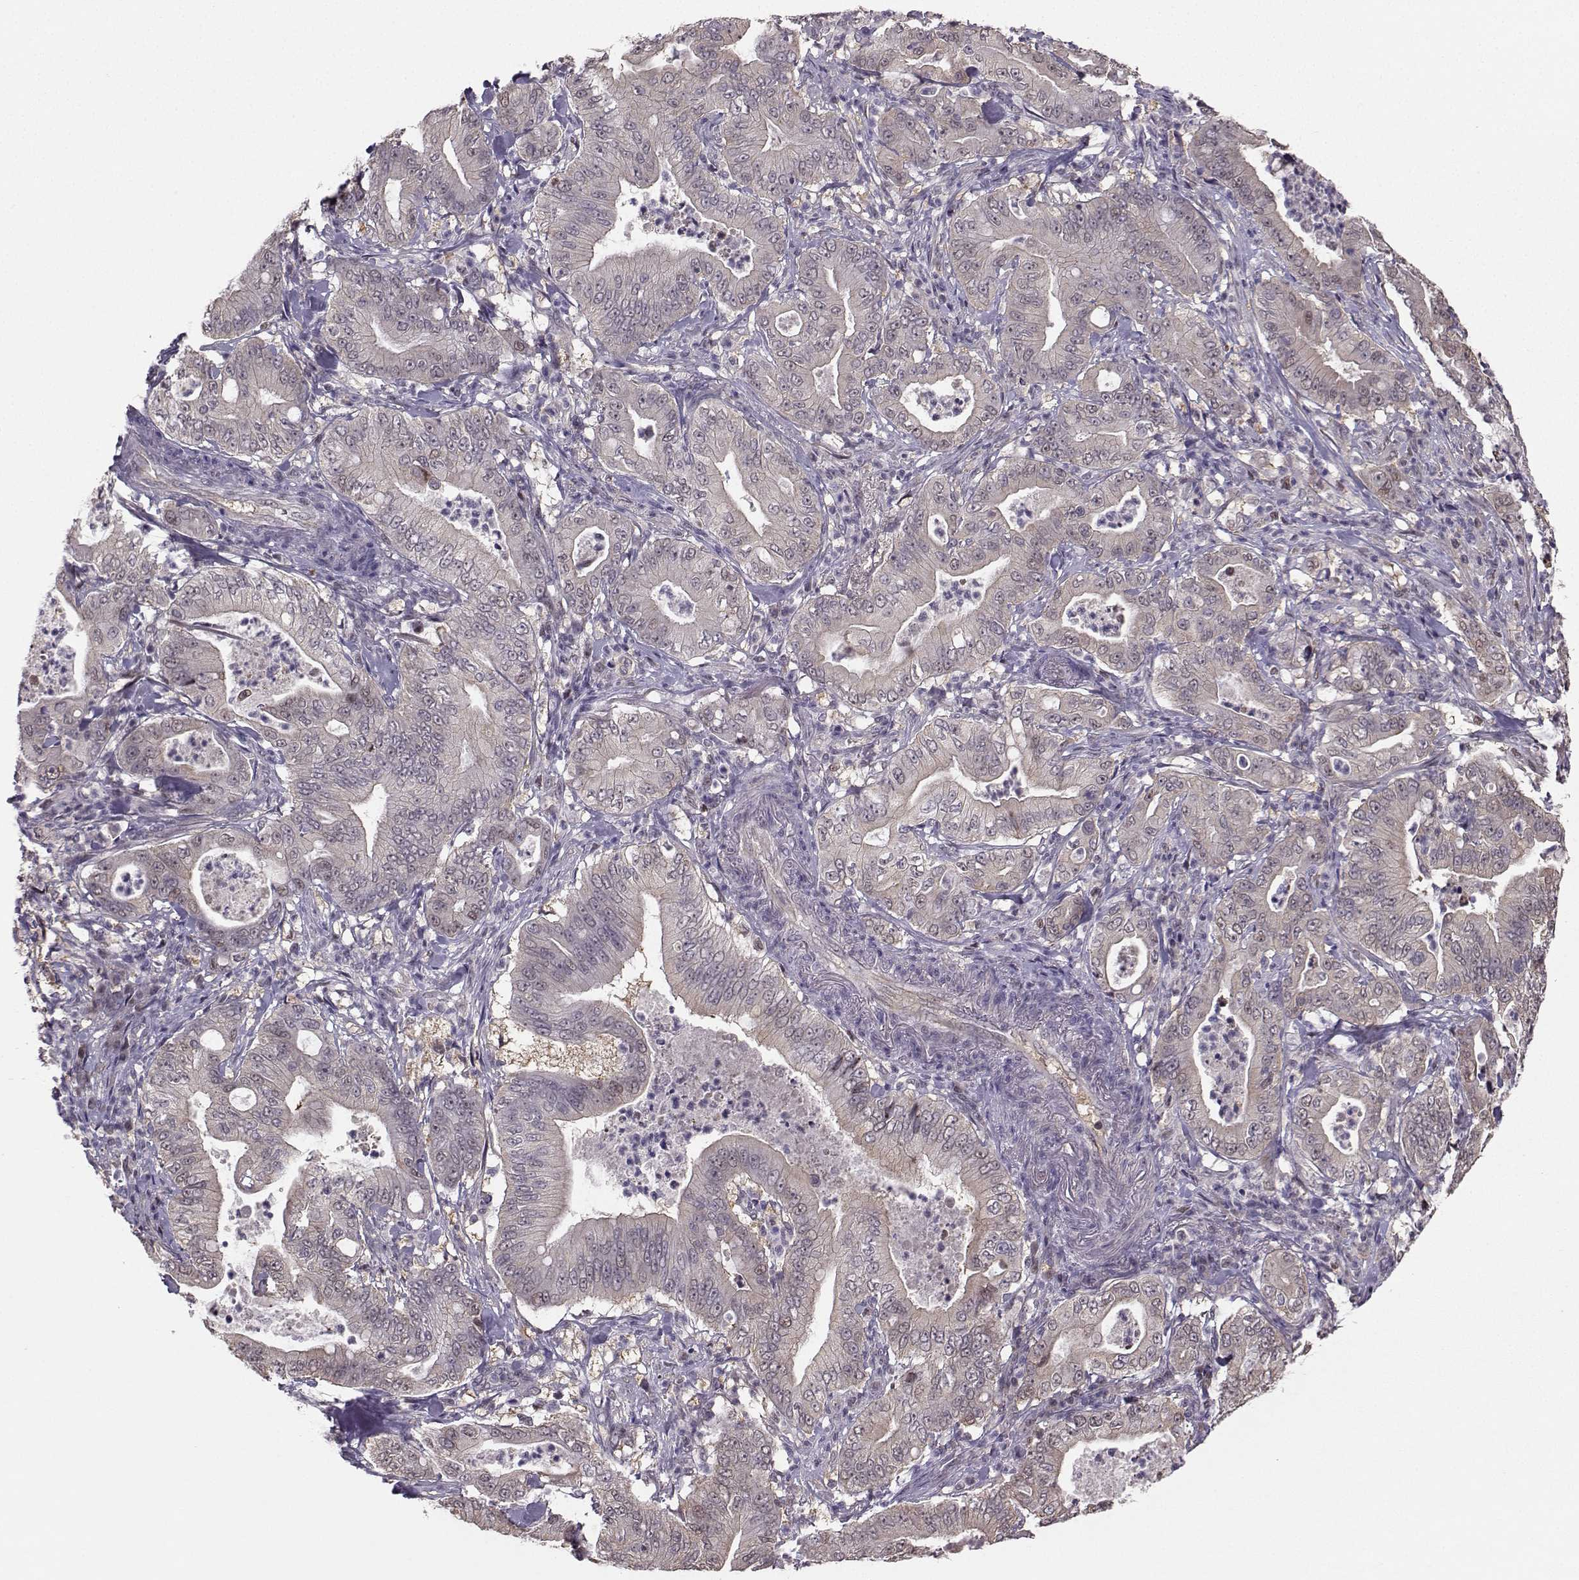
{"staining": {"intensity": "negative", "quantity": "none", "location": "none"}, "tissue": "pancreatic cancer", "cell_type": "Tumor cells", "image_type": "cancer", "snomed": [{"axis": "morphology", "description": "Adenocarcinoma, NOS"}, {"axis": "topography", "description": "Pancreas"}], "caption": "Tumor cells are negative for protein expression in human adenocarcinoma (pancreatic).", "gene": "PKP2", "patient": {"sex": "male", "age": 71}}